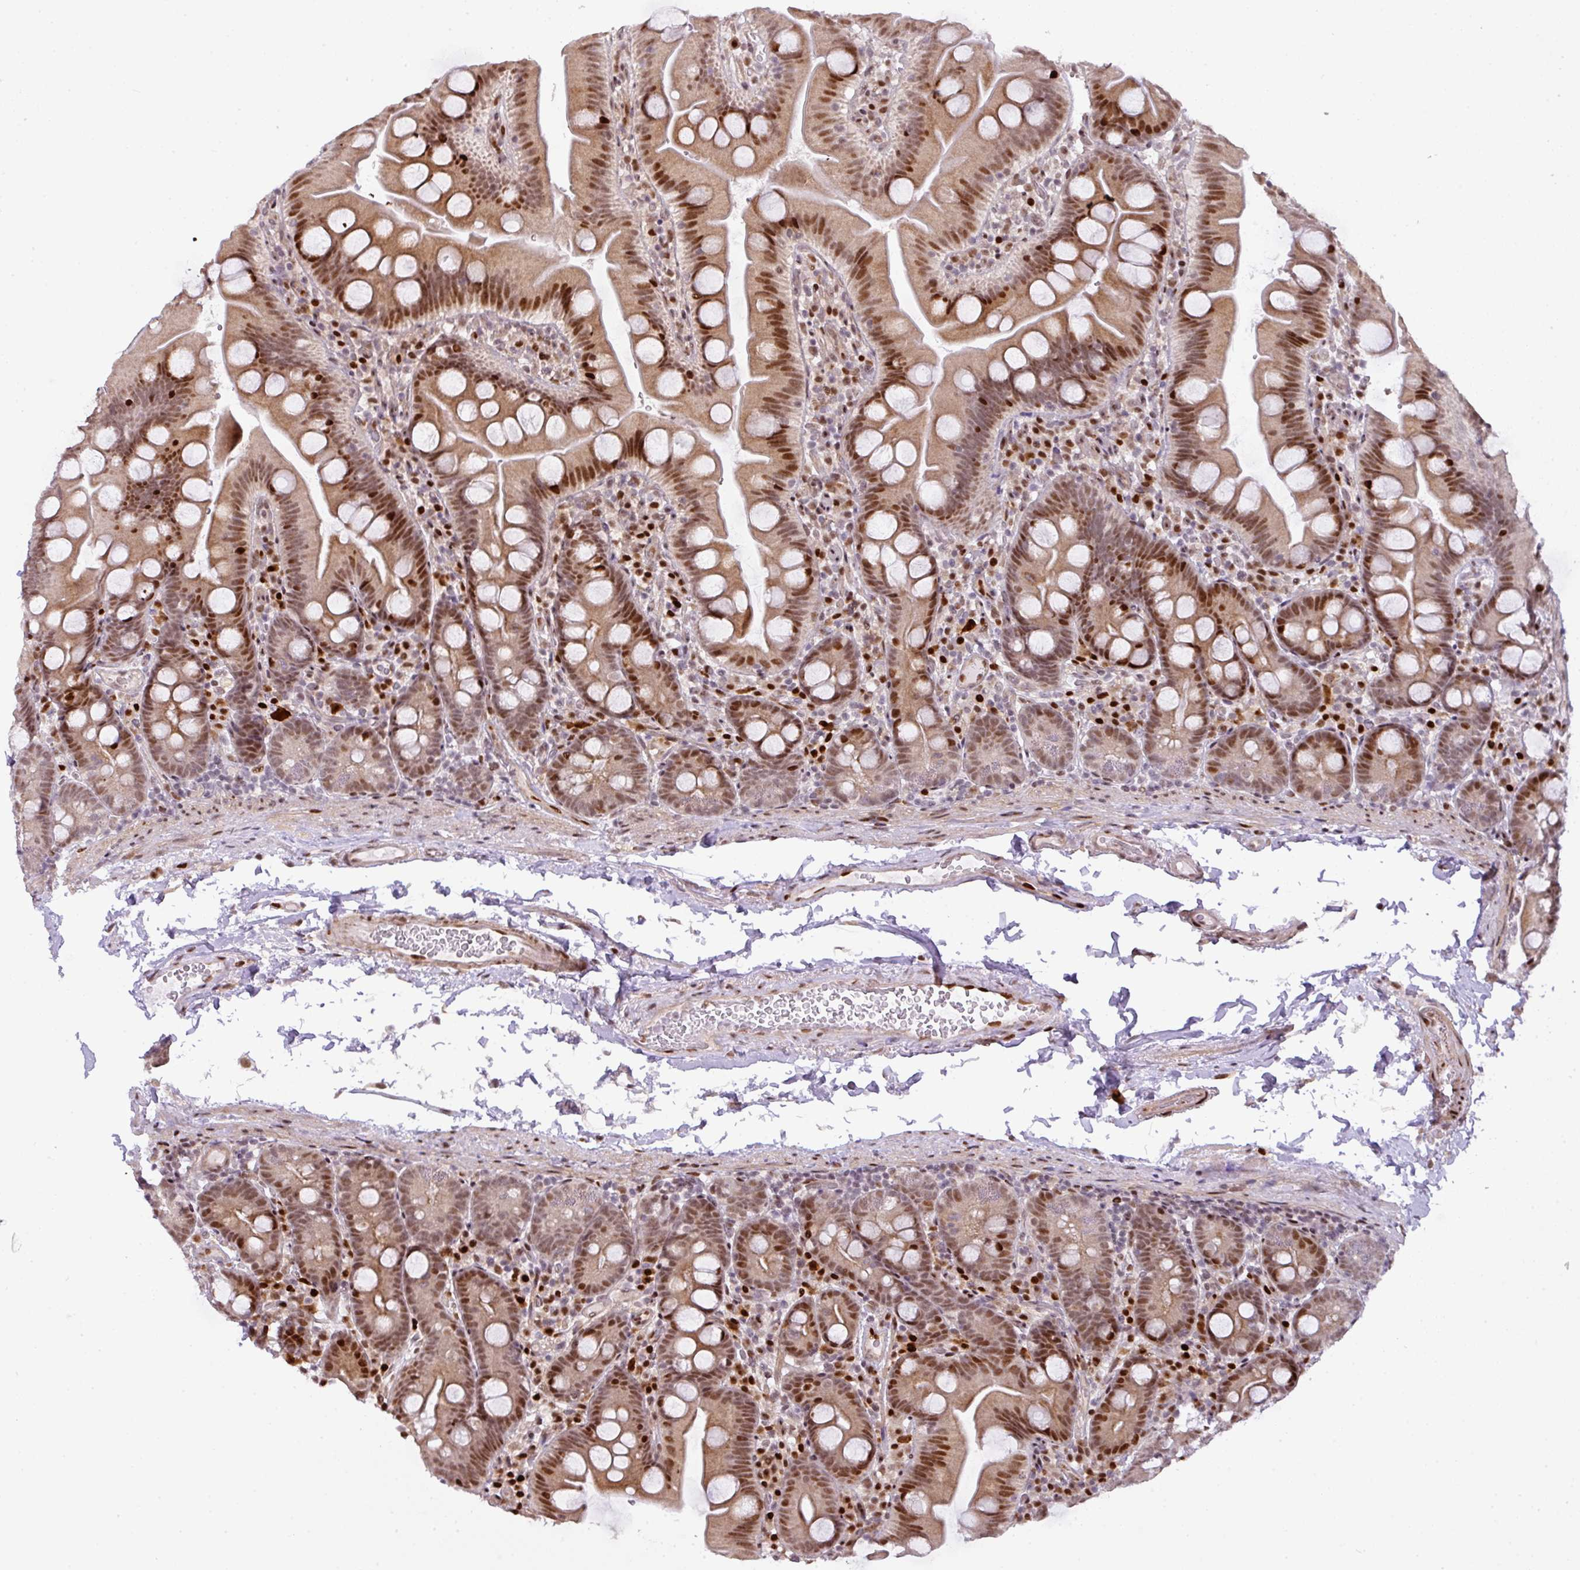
{"staining": {"intensity": "strong", "quantity": ">75%", "location": "cytoplasmic/membranous,nuclear"}, "tissue": "small intestine", "cell_type": "Glandular cells", "image_type": "normal", "snomed": [{"axis": "morphology", "description": "Normal tissue, NOS"}, {"axis": "topography", "description": "Small intestine"}], "caption": "A high-resolution image shows immunohistochemistry (IHC) staining of unremarkable small intestine, which displays strong cytoplasmic/membranous,nuclear expression in about >75% of glandular cells.", "gene": "MYSM1", "patient": {"sex": "female", "age": 68}}